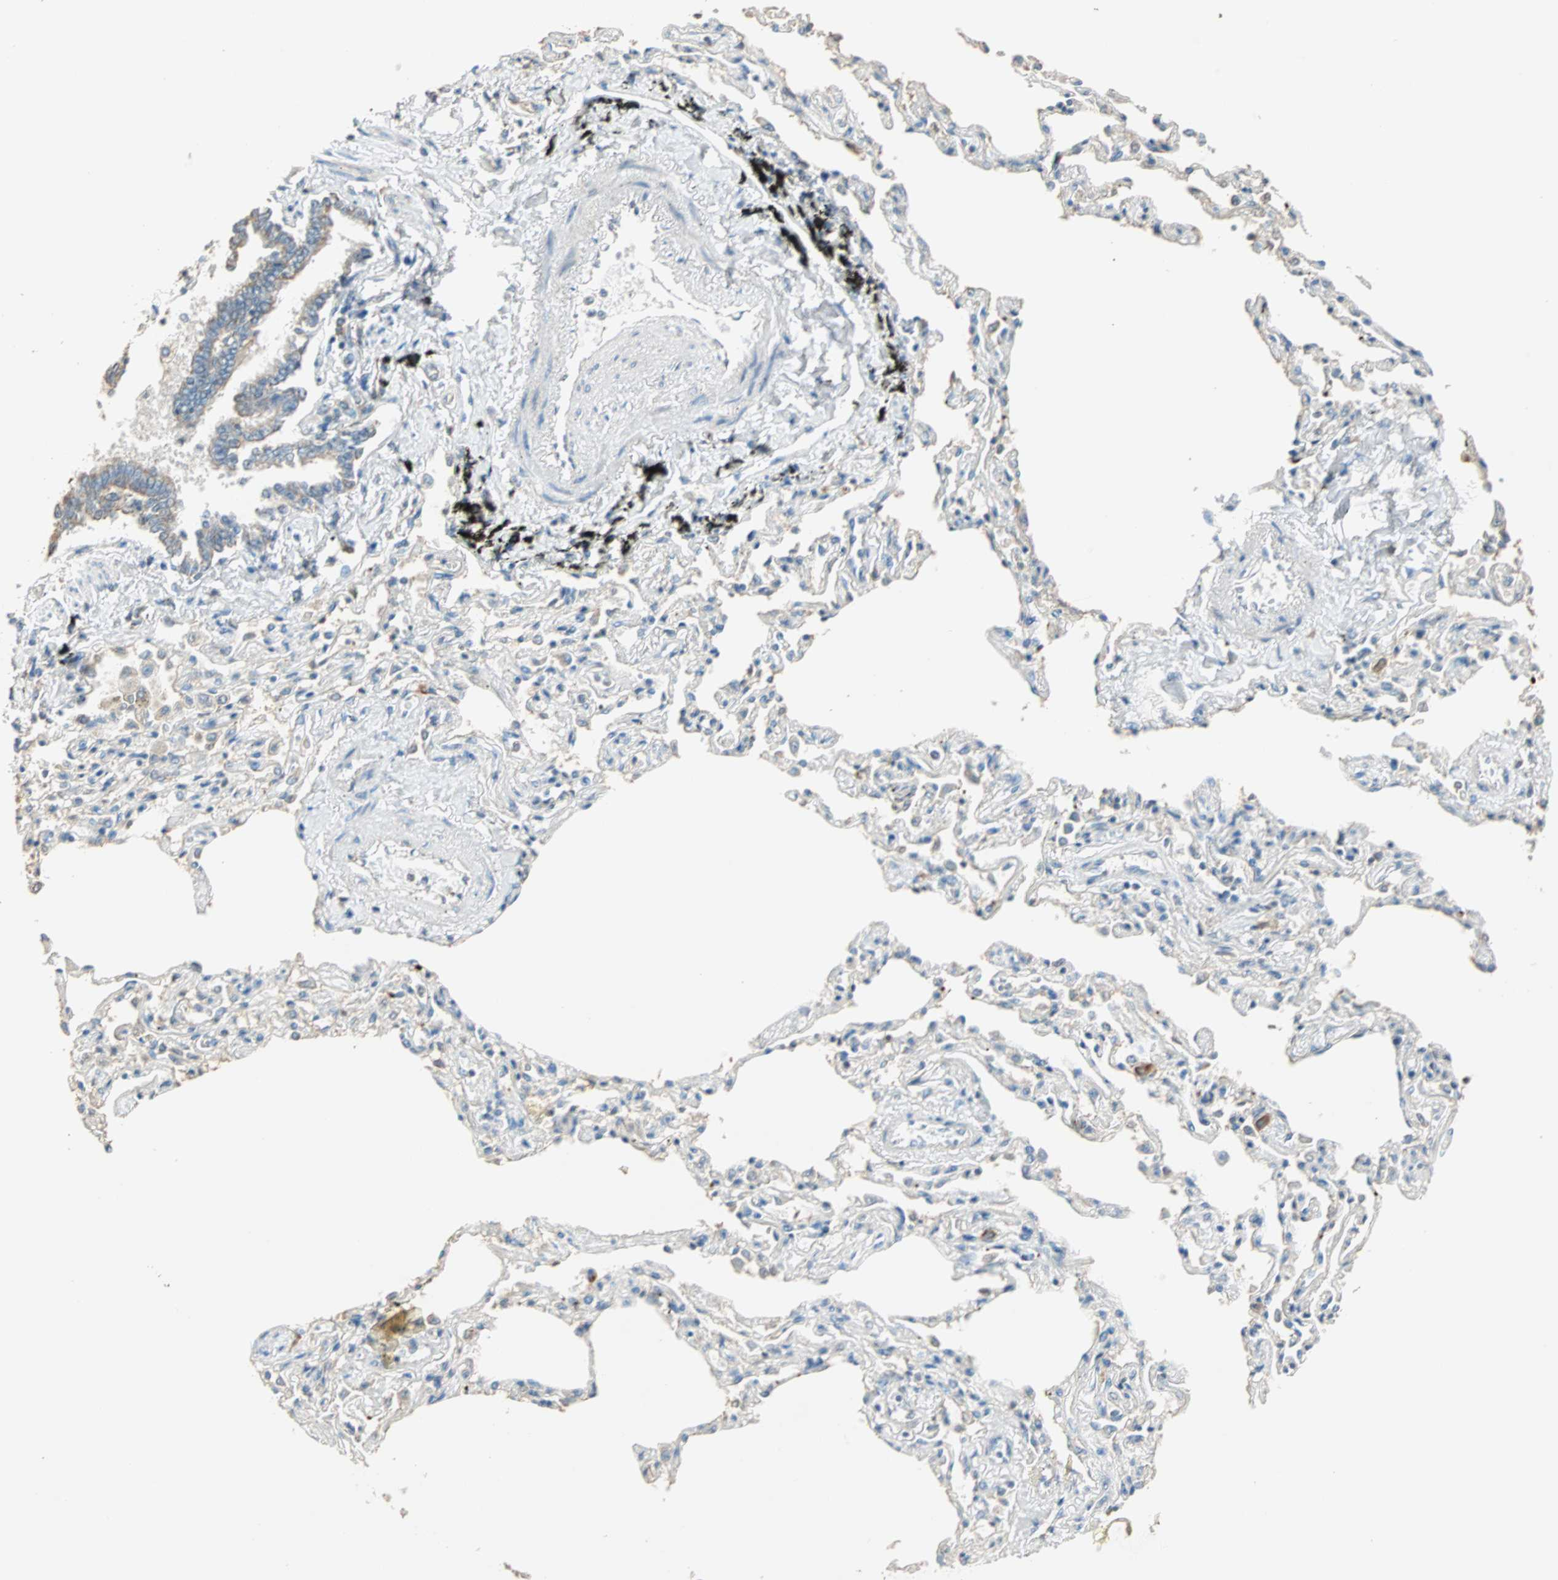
{"staining": {"intensity": "weak", "quantity": ">75%", "location": "cytoplasmic/membranous"}, "tissue": "bronchus", "cell_type": "Respiratory epithelial cells", "image_type": "normal", "snomed": [{"axis": "morphology", "description": "Normal tissue, NOS"}, {"axis": "topography", "description": "Lung"}], "caption": "Immunohistochemistry photomicrograph of benign bronchus: bronchus stained using immunohistochemistry (IHC) demonstrates low levels of weak protein expression localized specifically in the cytoplasmic/membranous of respiratory epithelial cells, appearing as a cytoplasmic/membranous brown color.", "gene": "RAD18", "patient": {"sex": "male", "age": 64}}